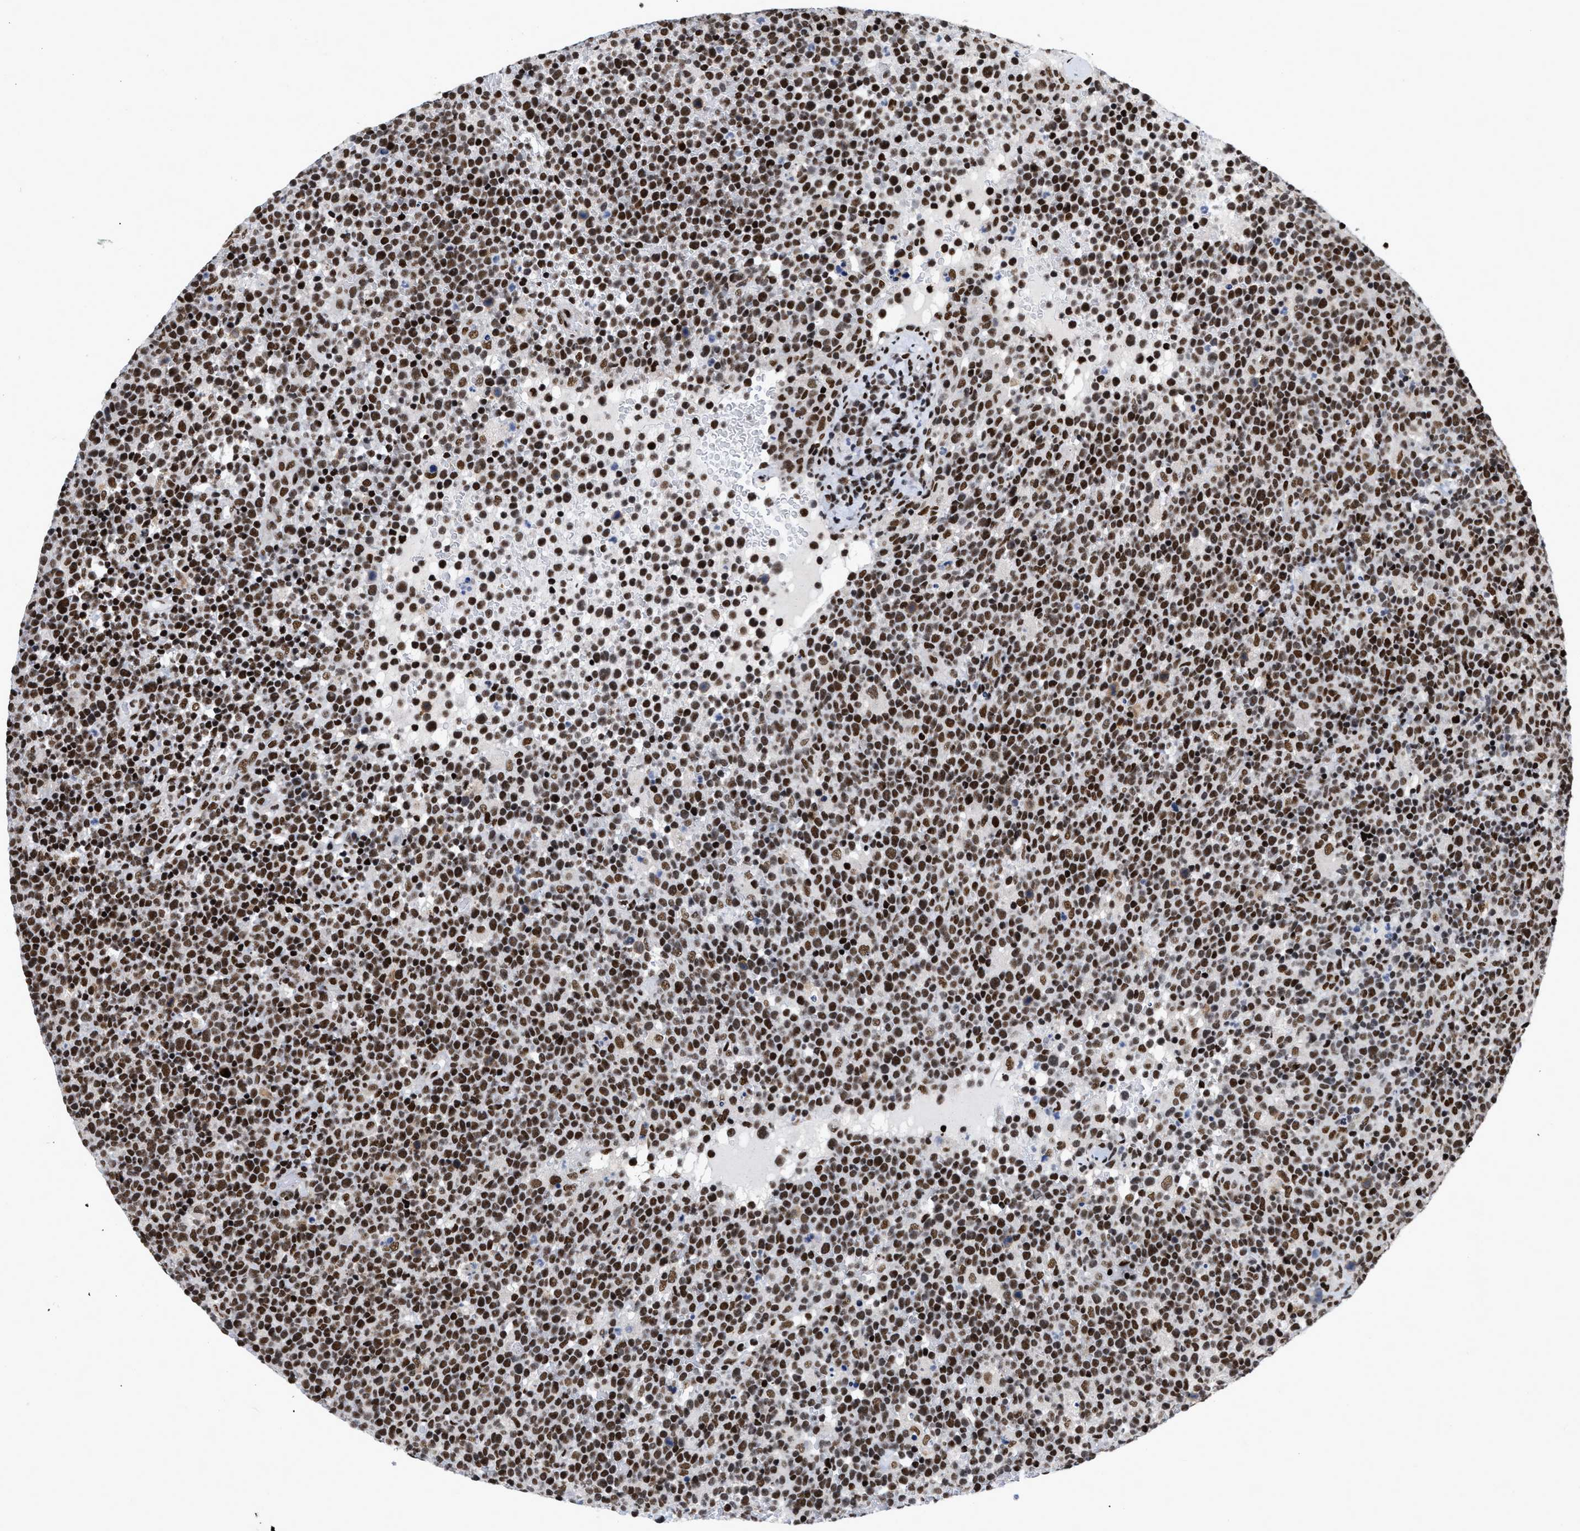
{"staining": {"intensity": "strong", "quantity": ">75%", "location": "nuclear"}, "tissue": "lymphoma", "cell_type": "Tumor cells", "image_type": "cancer", "snomed": [{"axis": "morphology", "description": "Malignant lymphoma, non-Hodgkin's type, High grade"}, {"axis": "topography", "description": "Lymph node"}], "caption": "Brown immunohistochemical staining in human high-grade malignant lymphoma, non-Hodgkin's type demonstrates strong nuclear positivity in approximately >75% of tumor cells.", "gene": "CREB1", "patient": {"sex": "male", "age": 61}}